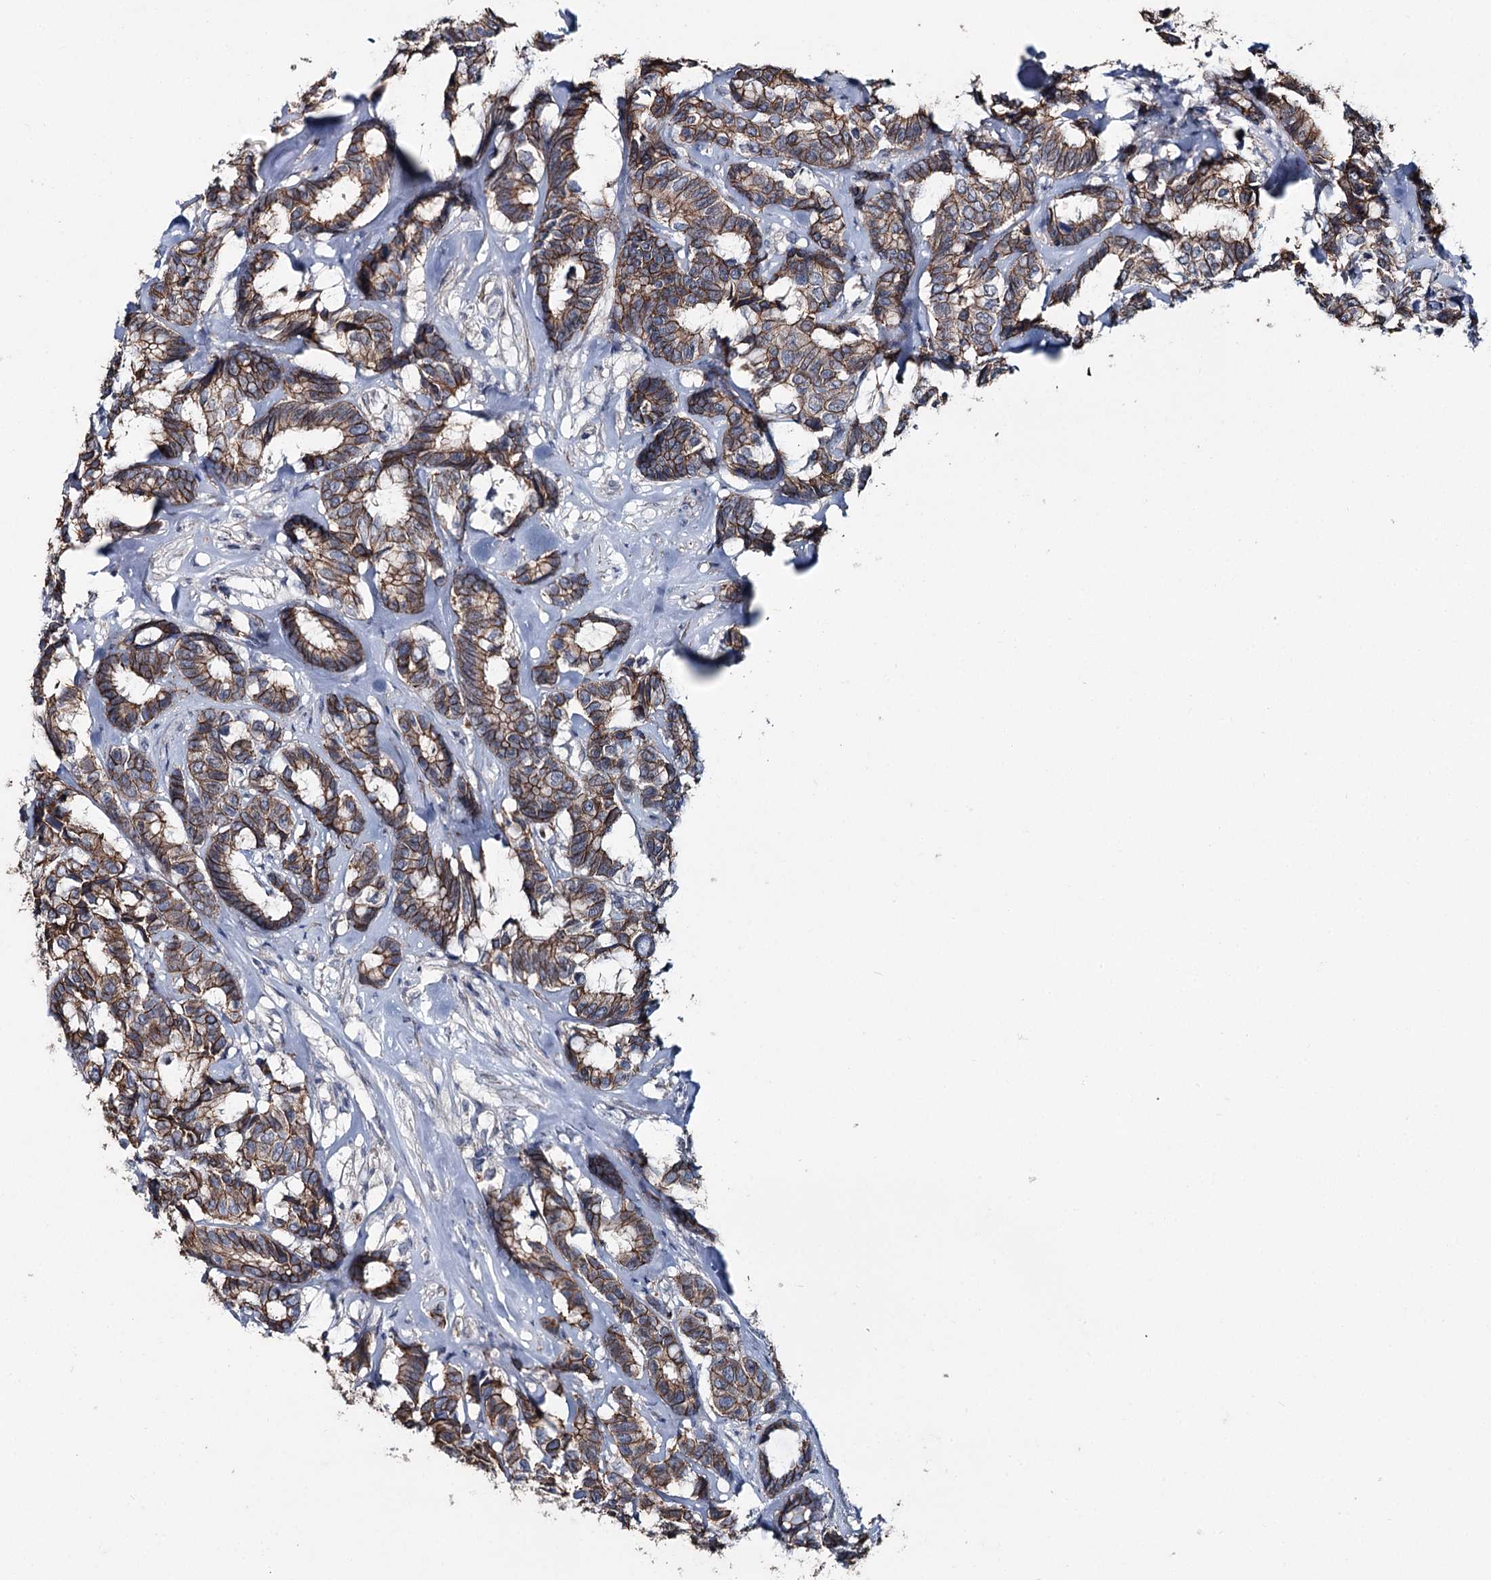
{"staining": {"intensity": "moderate", "quantity": ">75%", "location": "cytoplasmic/membranous"}, "tissue": "breast cancer", "cell_type": "Tumor cells", "image_type": "cancer", "snomed": [{"axis": "morphology", "description": "Duct carcinoma"}, {"axis": "topography", "description": "Breast"}], "caption": "Immunohistochemical staining of breast cancer exhibits medium levels of moderate cytoplasmic/membranous positivity in about >75% of tumor cells.", "gene": "FAM120B", "patient": {"sex": "female", "age": 87}}